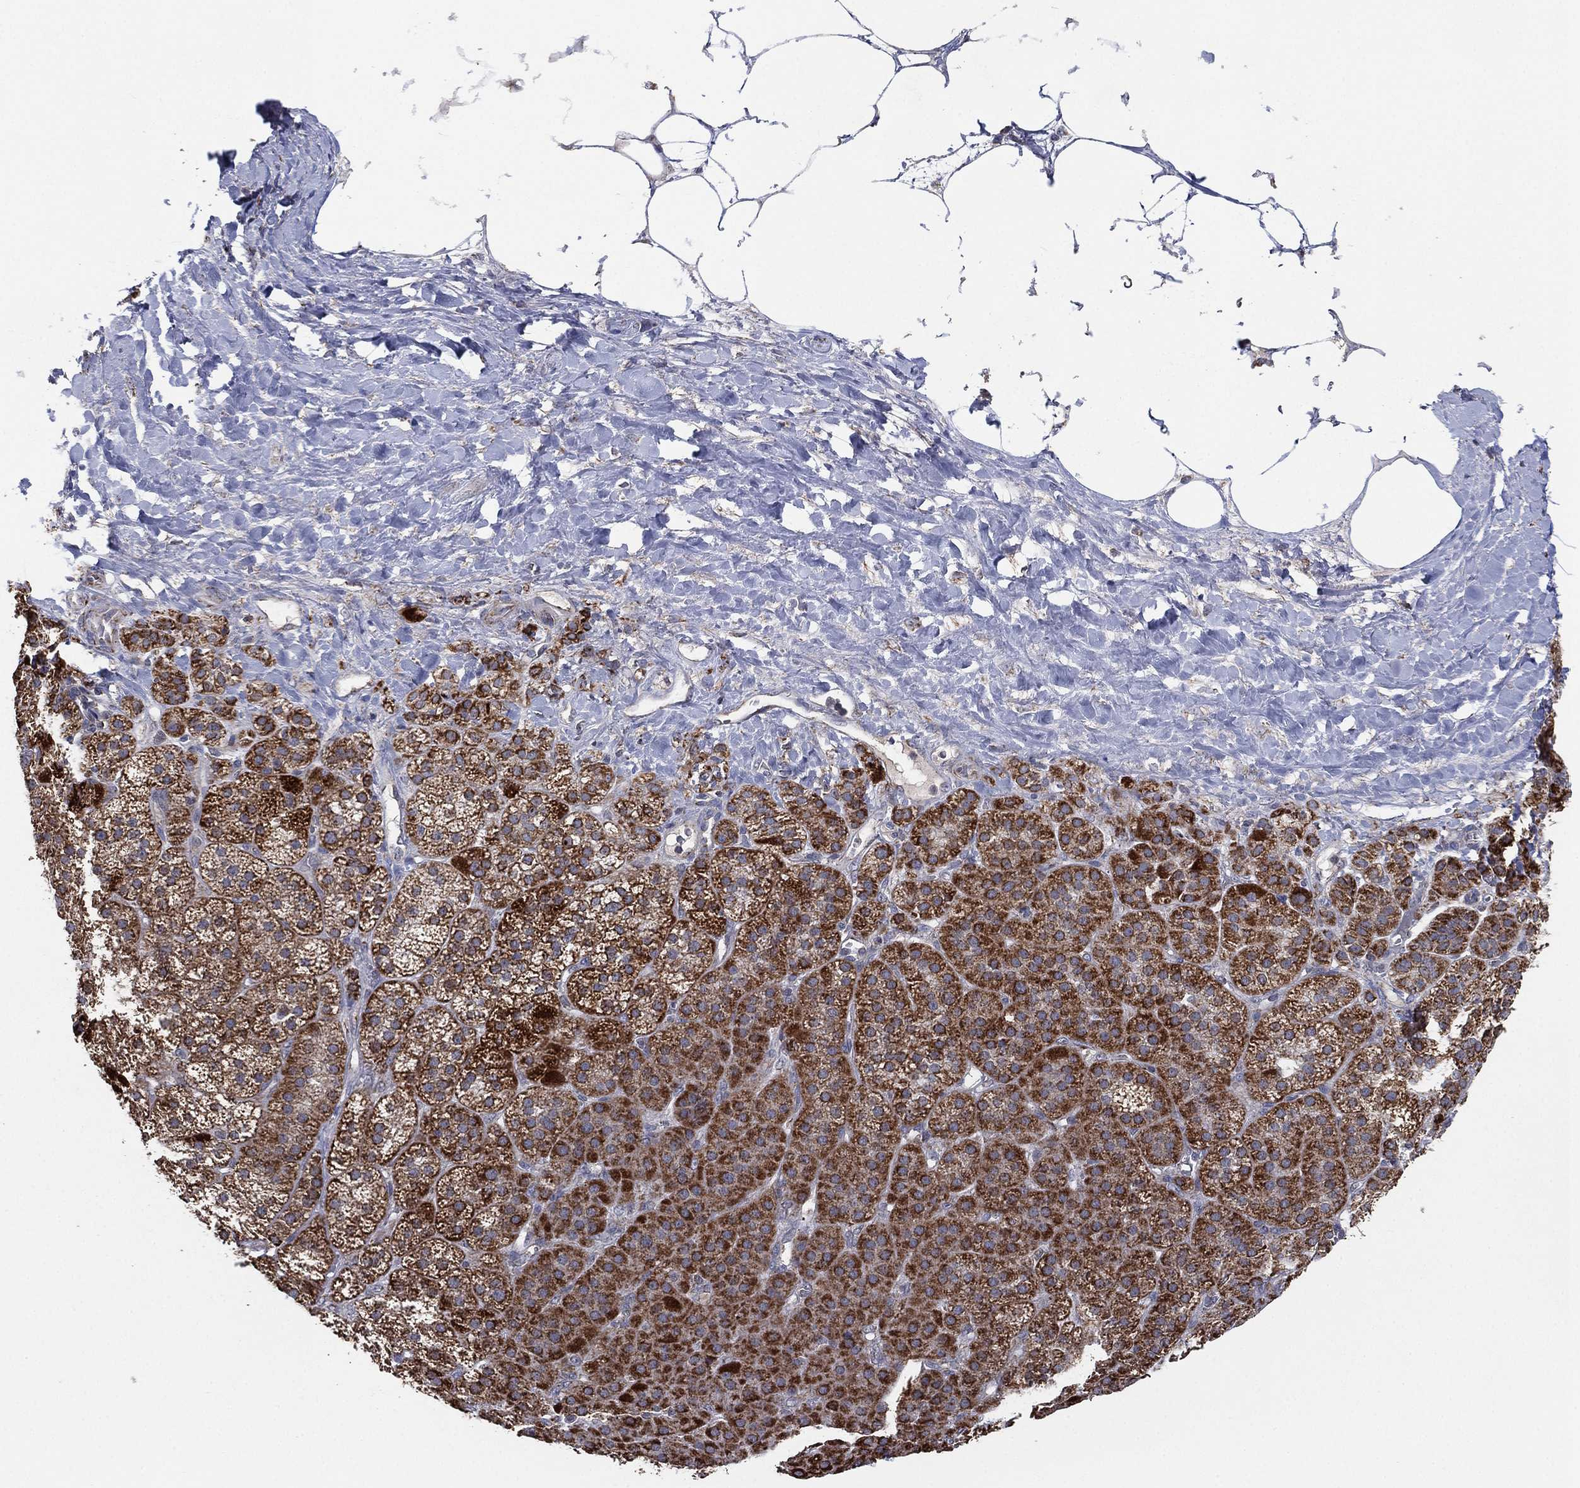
{"staining": {"intensity": "strong", "quantity": ">75%", "location": "cytoplasmic/membranous"}, "tissue": "adrenal gland", "cell_type": "Glandular cells", "image_type": "normal", "snomed": [{"axis": "morphology", "description": "Normal tissue, NOS"}, {"axis": "topography", "description": "Adrenal gland"}], "caption": "A high-resolution histopathology image shows immunohistochemistry staining of normal adrenal gland, which demonstrates strong cytoplasmic/membranous positivity in approximately >75% of glandular cells. (IHC, brightfield microscopy, high magnification).", "gene": "PSMG4", "patient": {"sex": "male", "age": 57}}